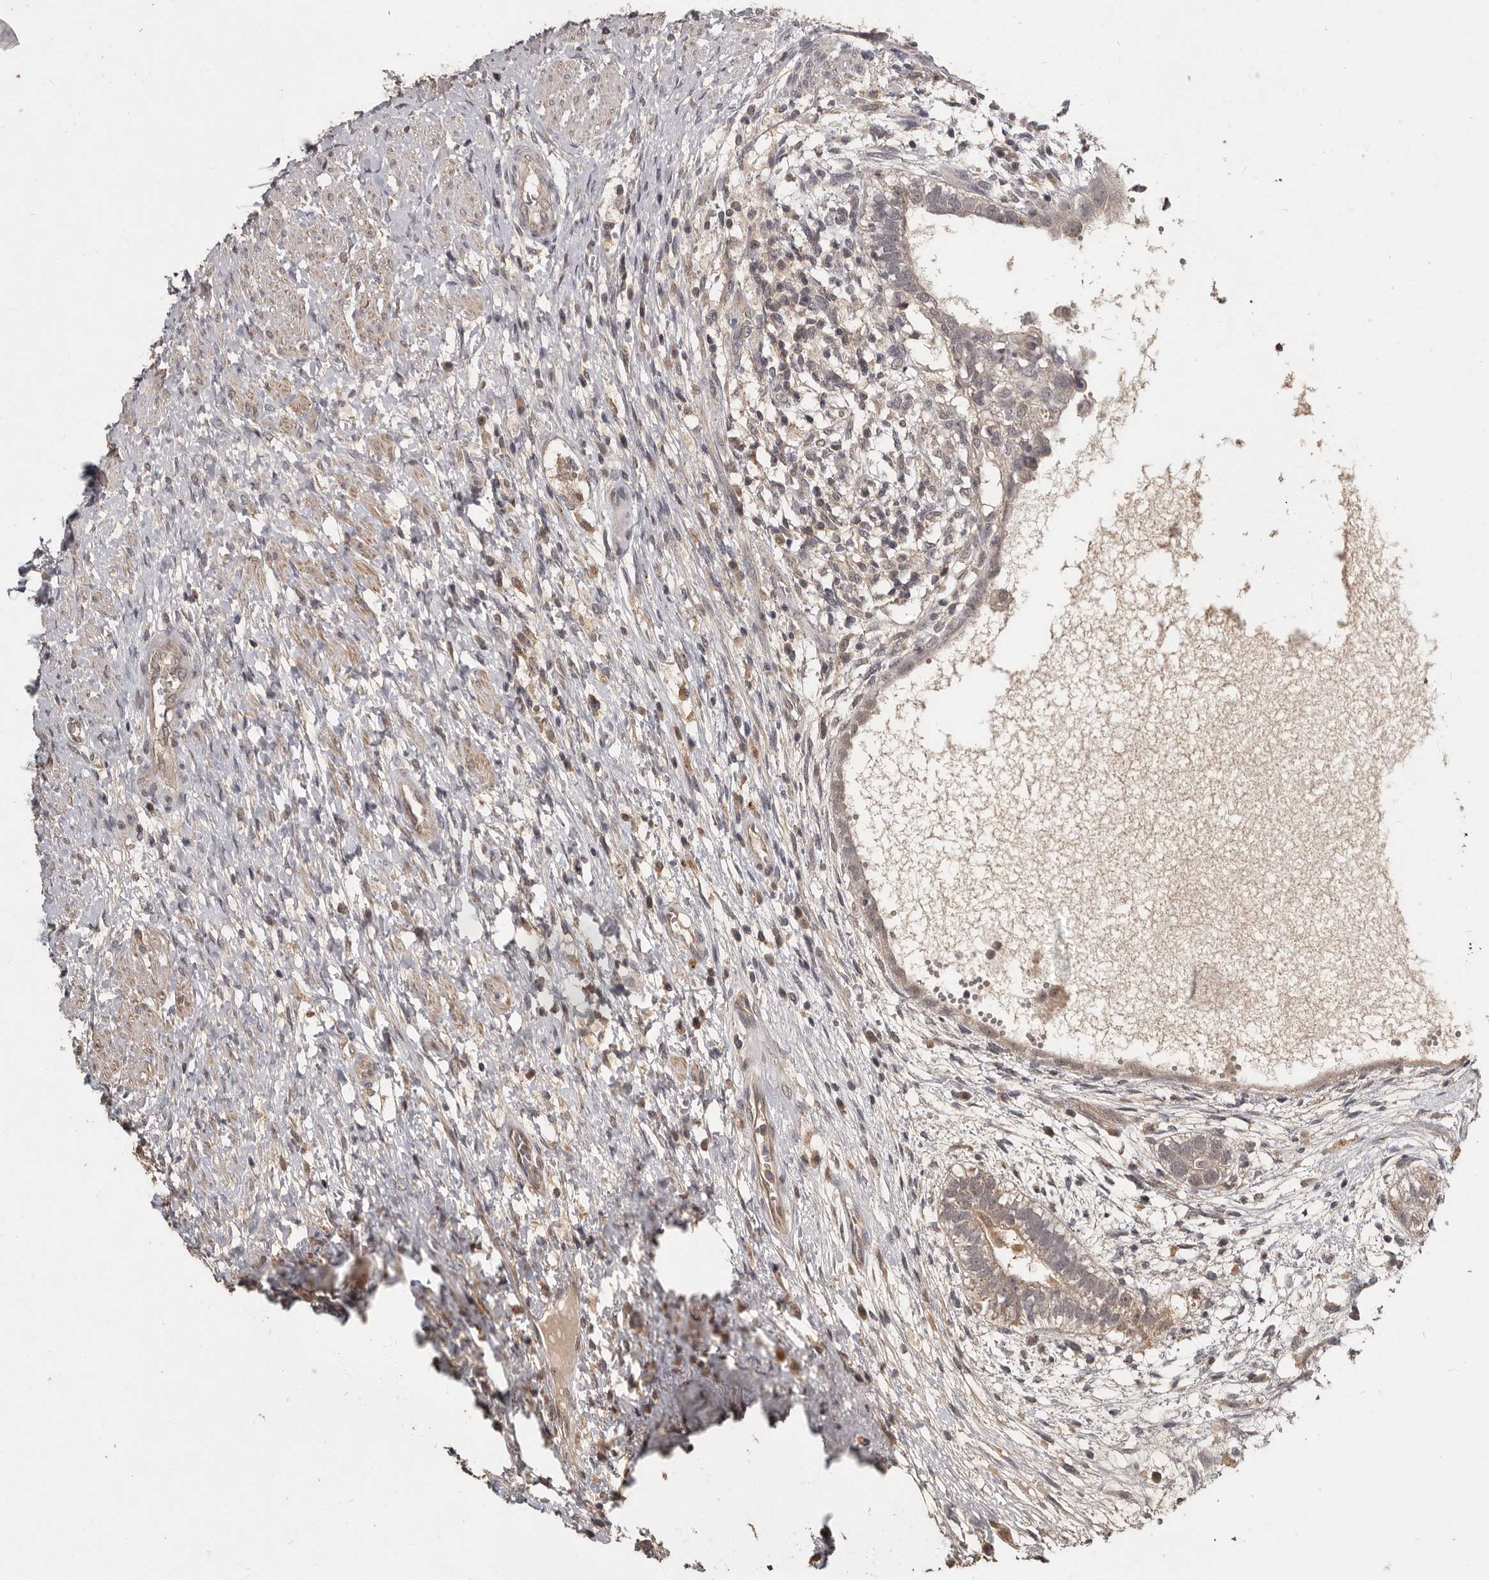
{"staining": {"intensity": "weak", "quantity": ">75%", "location": "cytoplasmic/membranous"}, "tissue": "testis cancer", "cell_type": "Tumor cells", "image_type": "cancer", "snomed": [{"axis": "morphology", "description": "Carcinoma, Embryonal, NOS"}, {"axis": "topography", "description": "Testis"}], "caption": "Weak cytoplasmic/membranous expression is appreciated in approximately >75% of tumor cells in embryonal carcinoma (testis).", "gene": "ZFP14", "patient": {"sex": "male", "age": 26}}